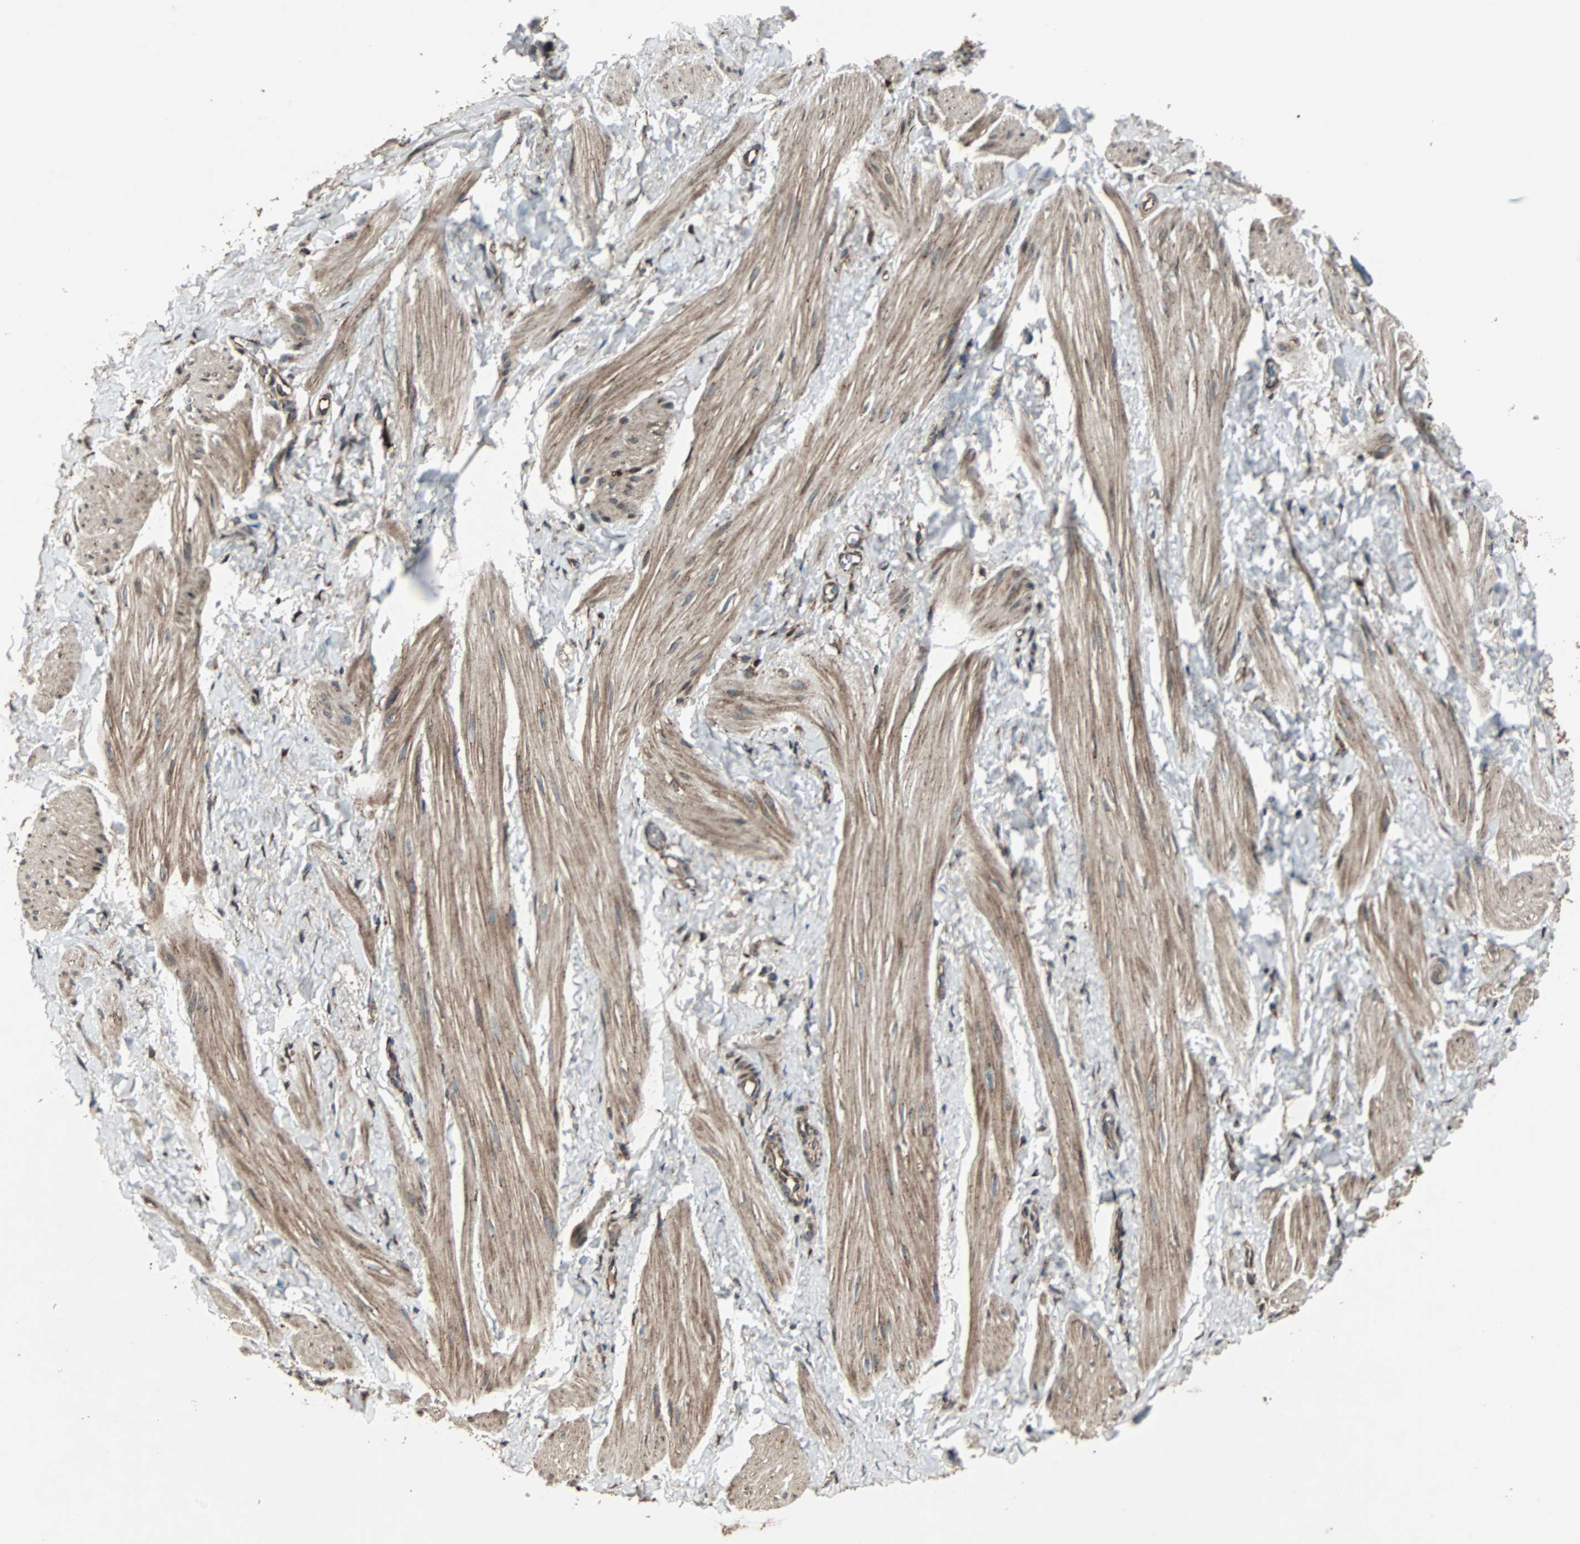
{"staining": {"intensity": "moderate", "quantity": ">75%", "location": "cytoplasmic/membranous"}, "tissue": "smooth muscle", "cell_type": "Smooth muscle cells", "image_type": "normal", "snomed": [{"axis": "morphology", "description": "Normal tissue, NOS"}, {"axis": "topography", "description": "Smooth muscle"}], "caption": "Human smooth muscle stained for a protein (brown) displays moderate cytoplasmic/membranous positive expression in about >75% of smooth muscle cells.", "gene": "RAB7A", "patient": {"sex": "male", "age": 16}}